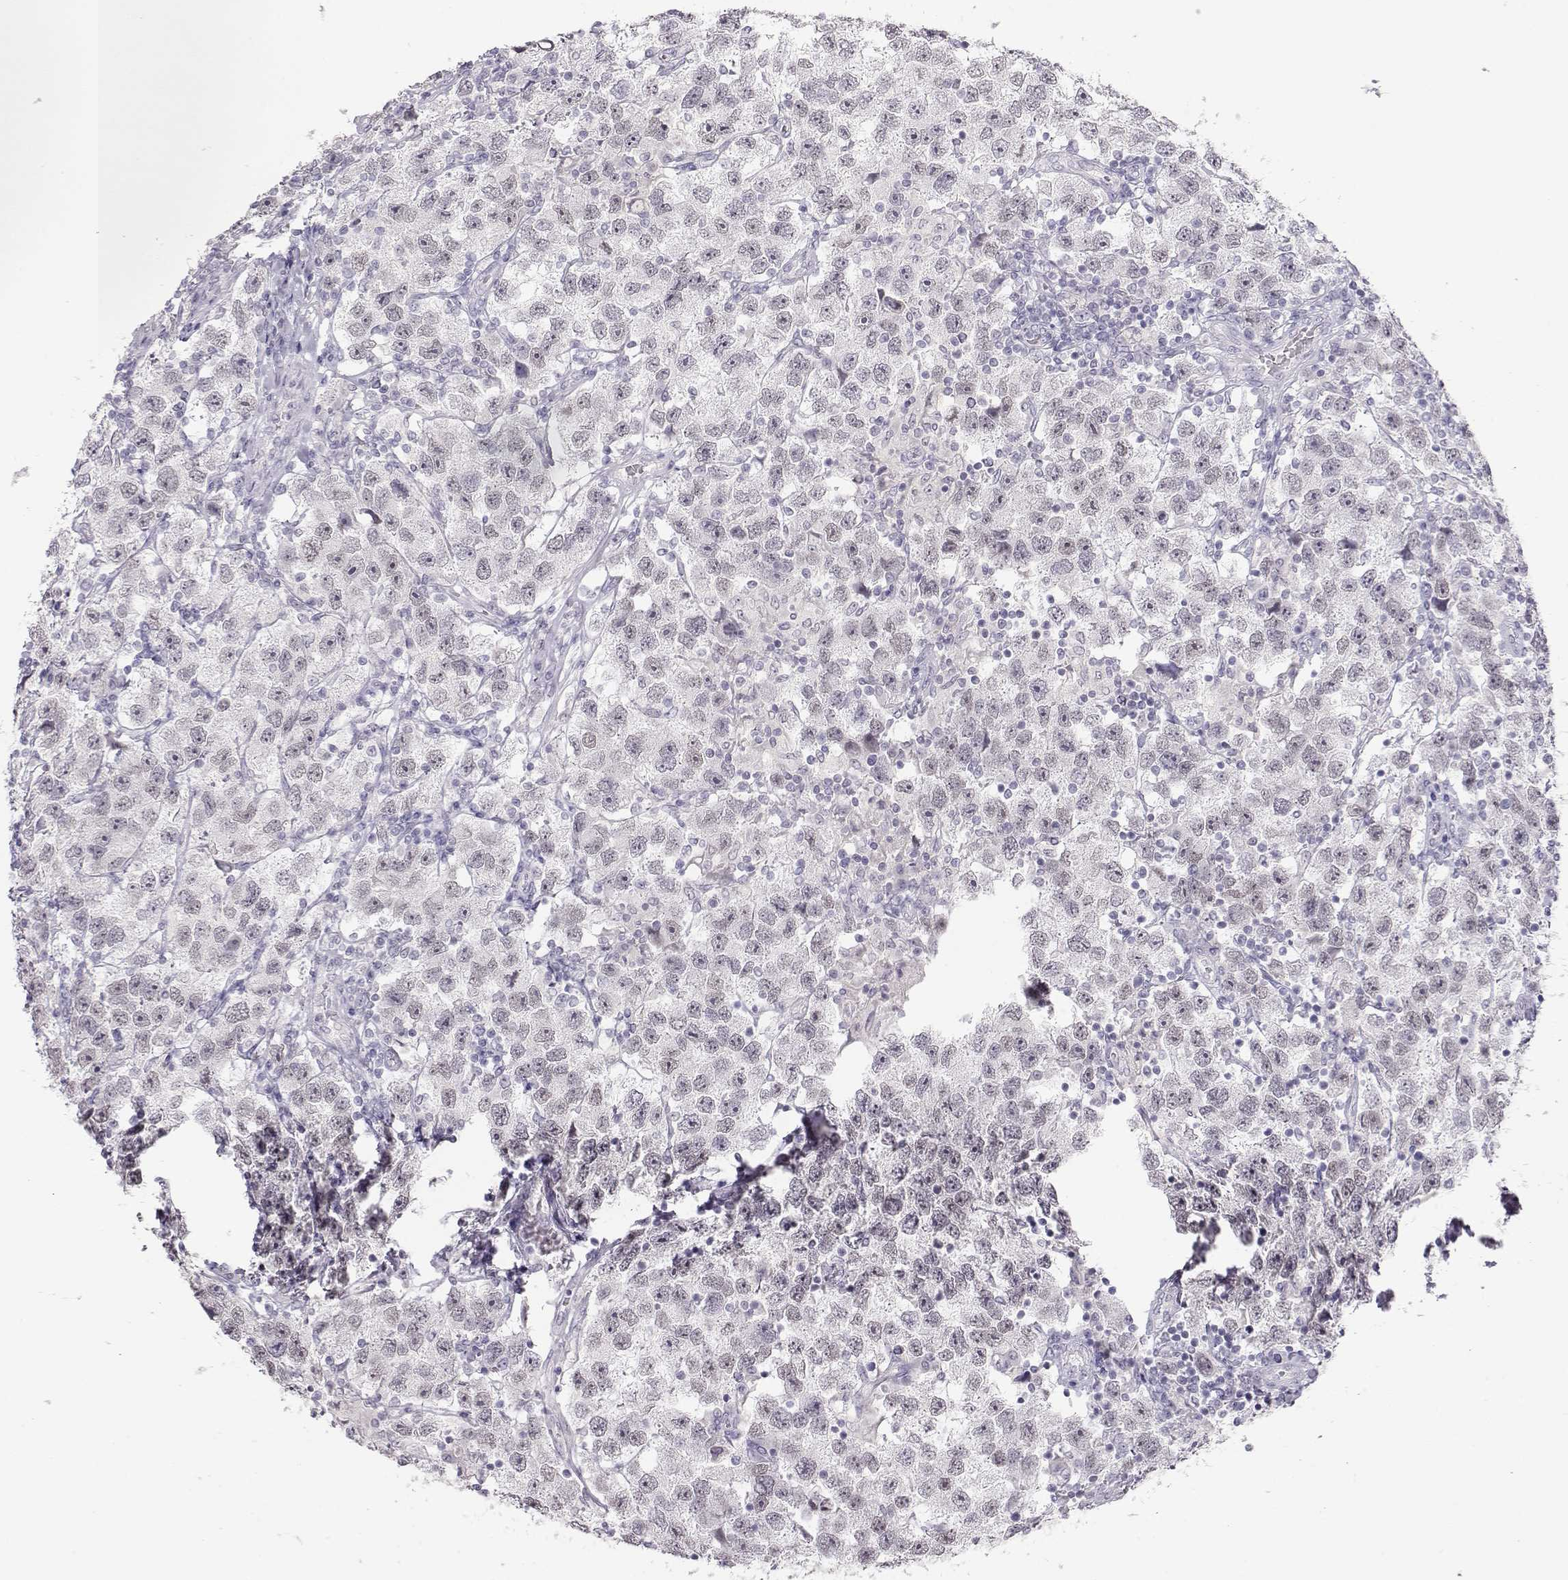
{"staining": {"intensity": "negative", "quantity": "none", "location": "none"}, "tissue": "testis cancer", "cell_type": "Tumor cells", "image_type": "cancer", "snomed": [{"axis": "morphology", "description": "Seminoma, NOS"}, {"axis": "topography", "description": "Testis"}], "caption": "Immunohistochemical staining of testis cancer (seminoma) displays no significant expression in tumor cells. The staining is performed using DAB (3,3'-diaminobenzidine) brown chromogen with nuclei counter-stained in using hematoxylin.", "gene": "IMPG1", "patient": {"sex": "male", "age": 26}}